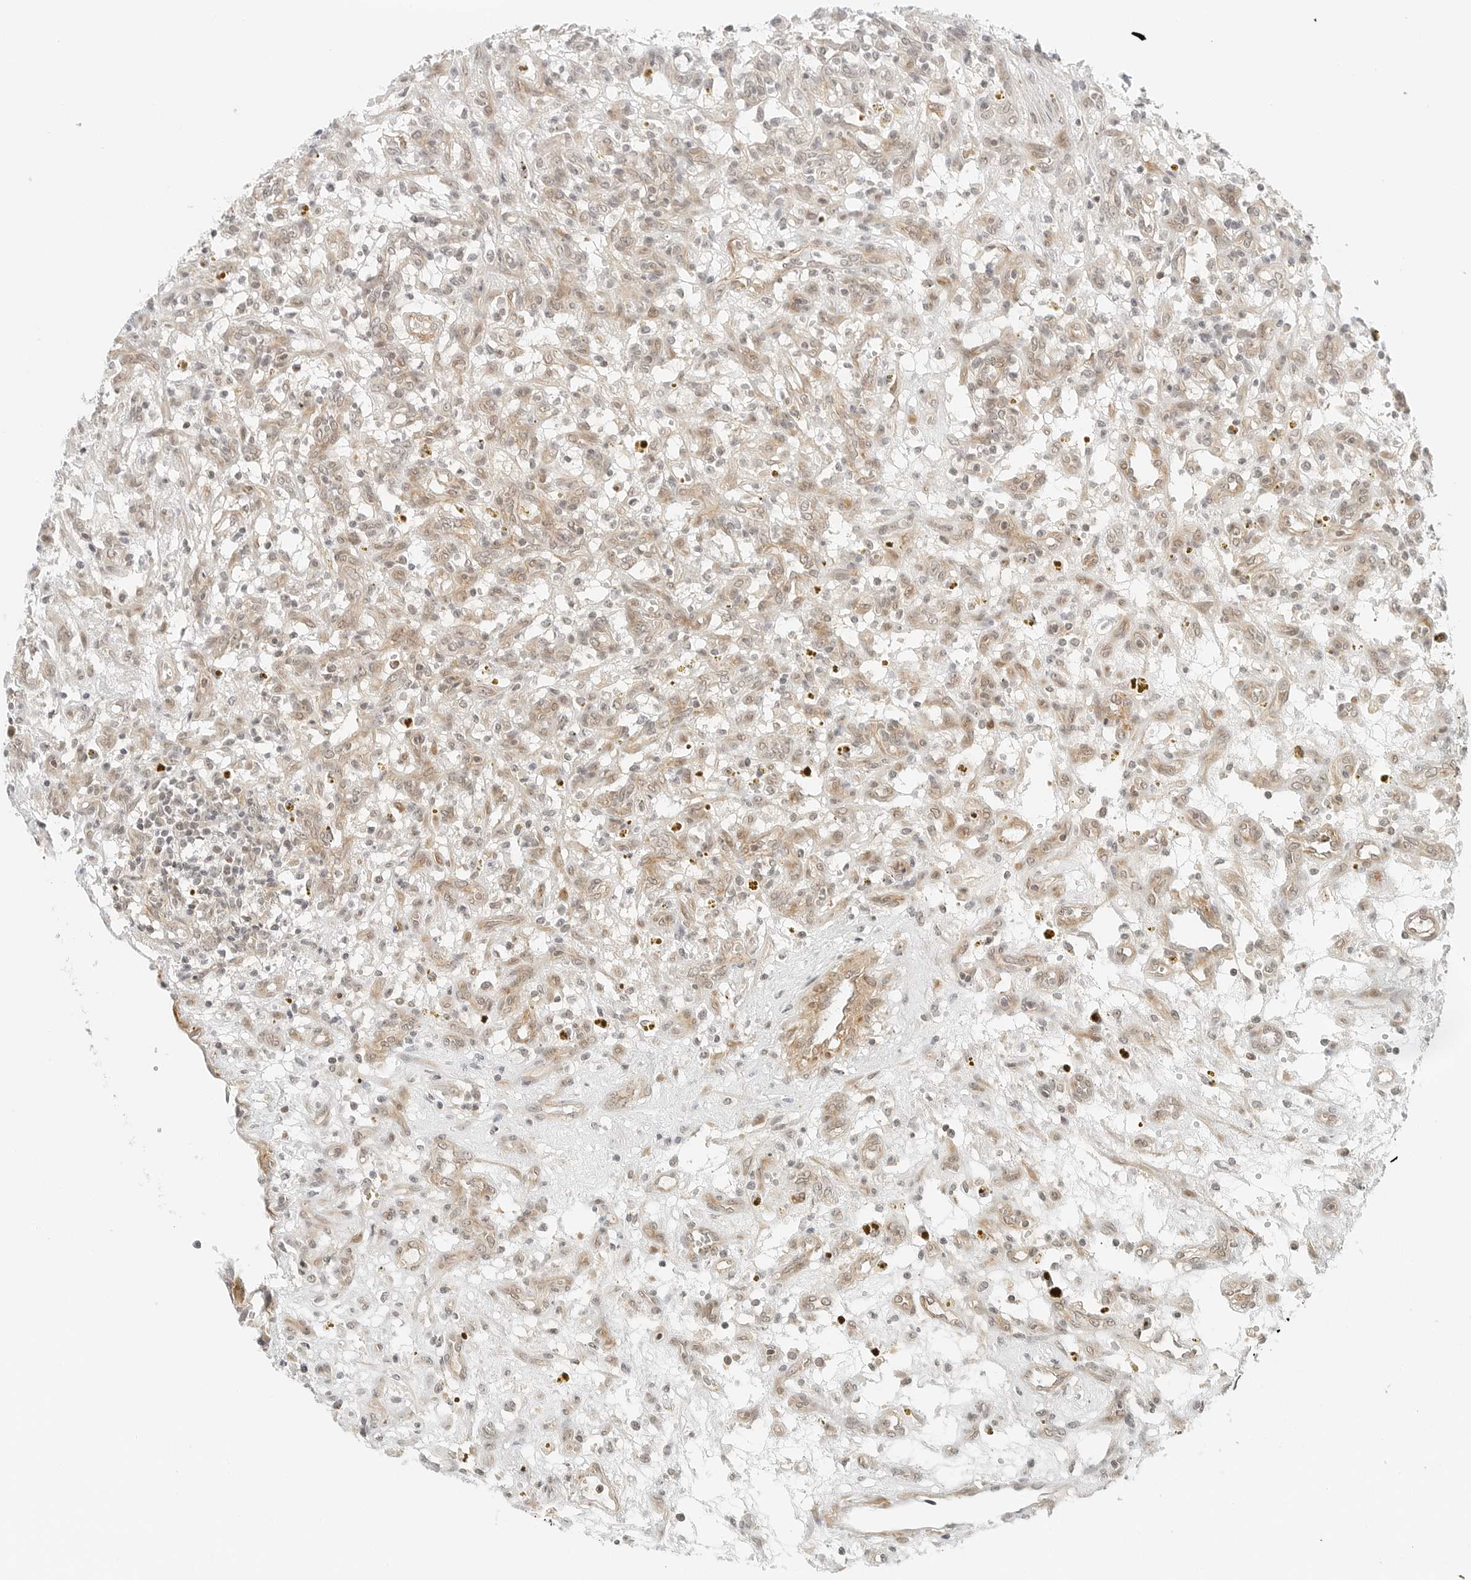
{"staining": {"intensity": "negative", "quantity": "none", "location": "none"}, "tissue": "renal cancer", "cell_type": "Tumor cells", "image_type": "cancer", "snomed": [{"axis": "morphology", "description": "Adenocarcinoma, NOS"}, {"axis": "topography", "description": "Kidney"}], "caption": "An immunohistochemistry (IHC) micrograph of adenocarcinoma (renal) is shown. There is no staining in tumor cells of adenocarcinoma (renal).", "gene": "NEO1", "patient": {"sex": "female", "age": 57}}